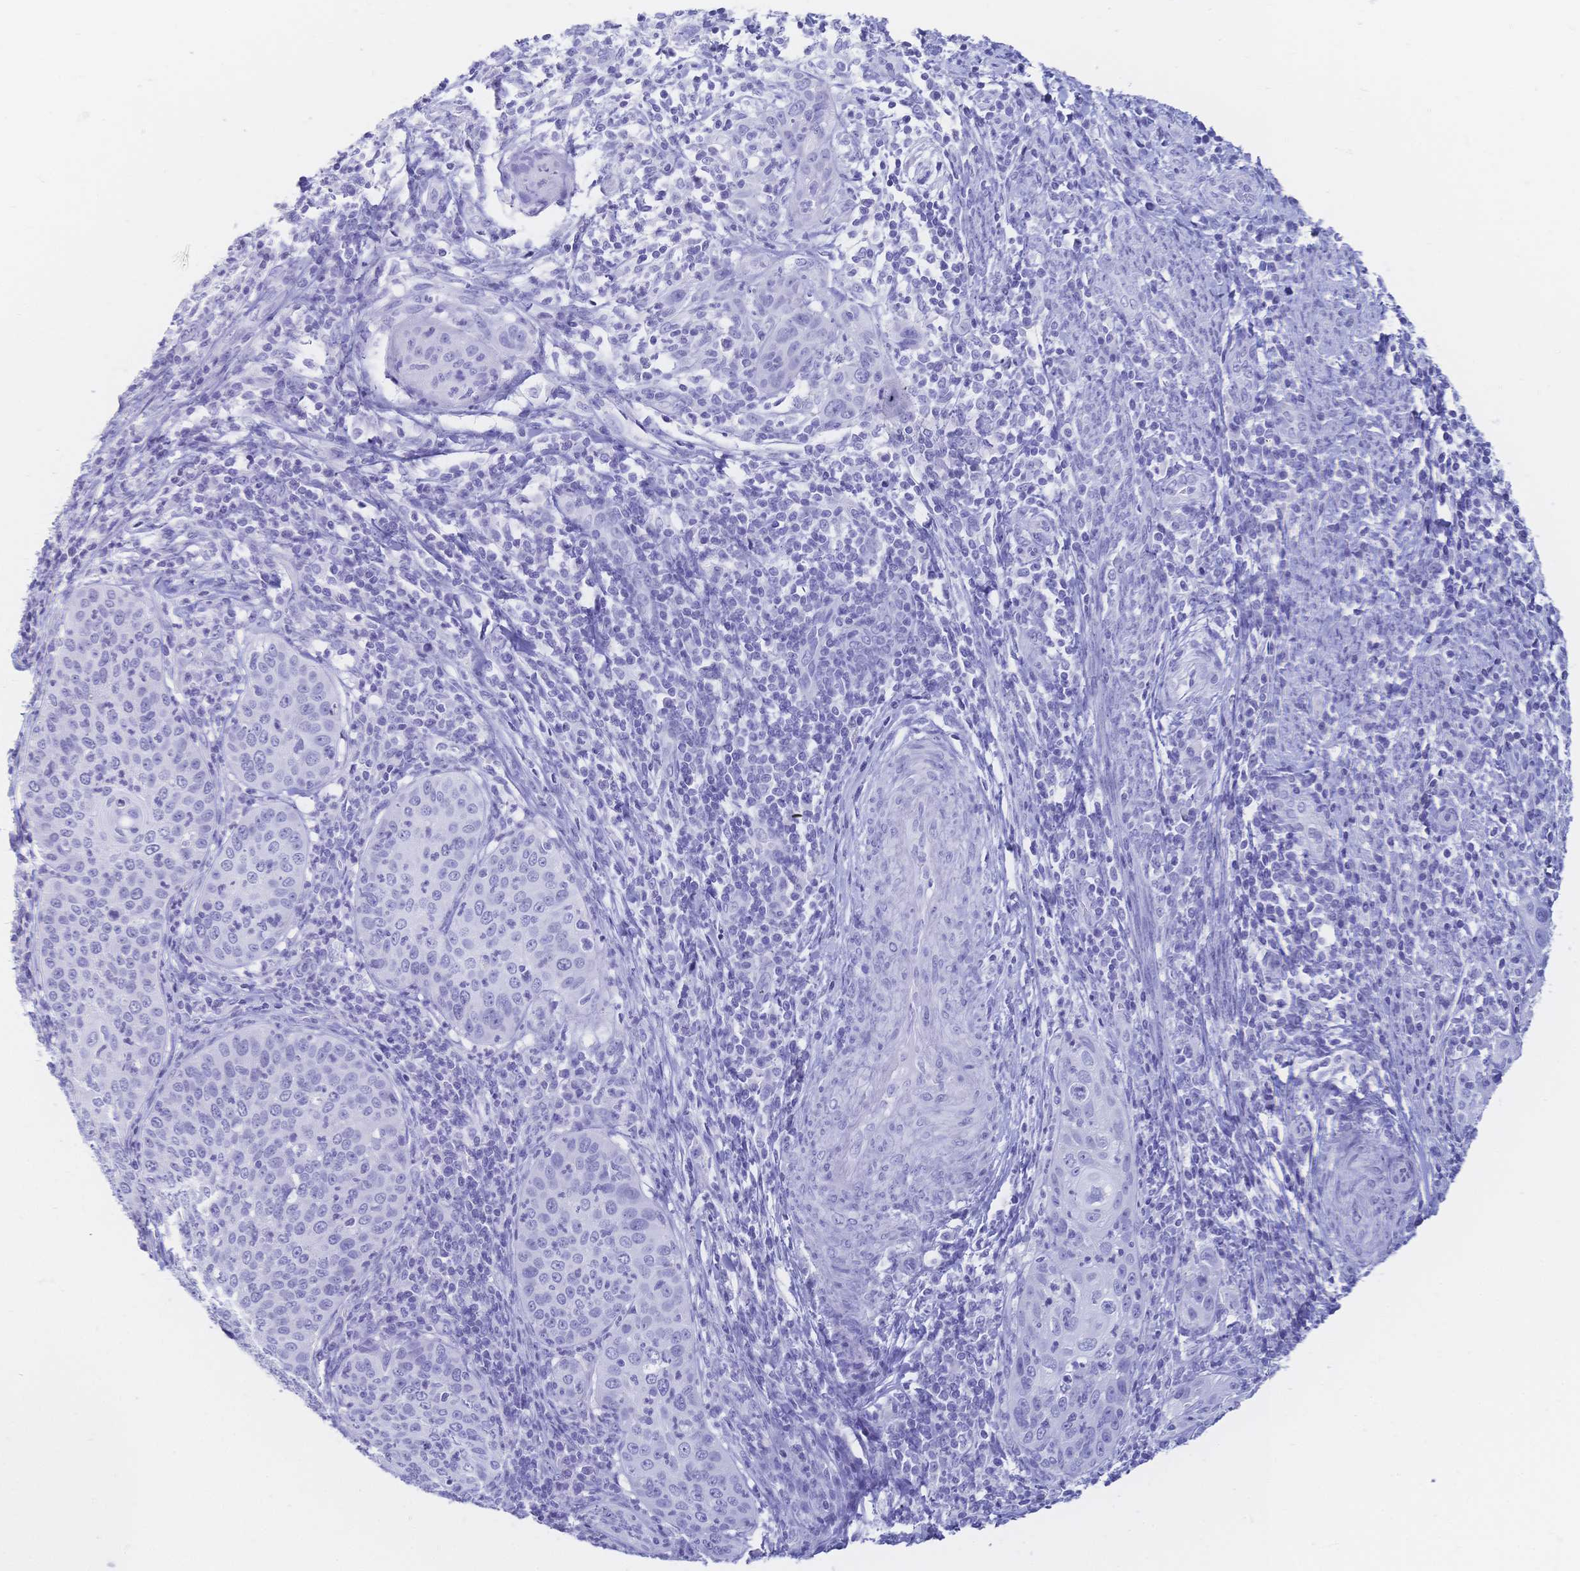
{"staining": {"intensity": "negative", "quantity": "none", "location": "none"}, "tissue": "cervical cancer", "cell_type": "Tumor cells", "image_type": "cancer", "snomed": [{"axis": "morphology", "description": "Squamous cell carcinoma, NOS"}, {"axis": "topography", "description": "Cervix"}], "caption": "Micrograph shows no significant protein positivity in tumor cells of cervical squamous cell carcinoma. (Stains: DAB IHC with hematoxylin counter stain, Microscopy: brightfield microscopy at high magnification).", "gene": "MEP1B", "patient": {"sex": "female", "age": 30}}